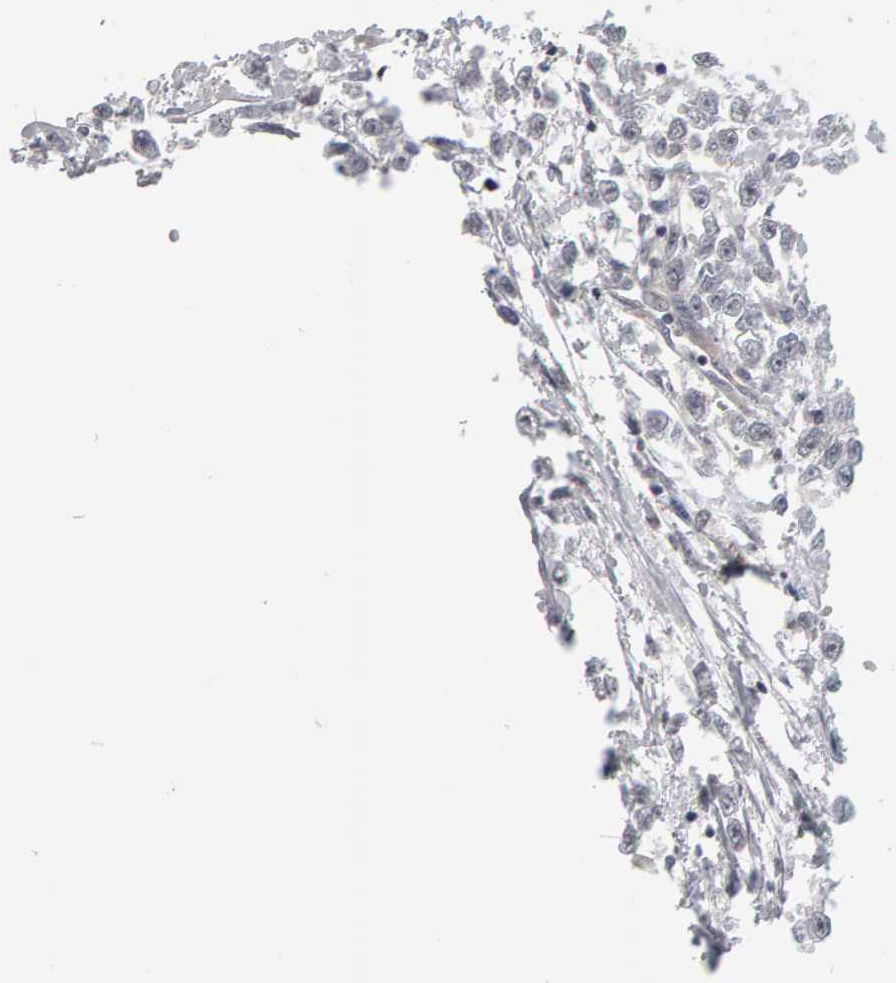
{"staining": {"intensity": "negative", "quantity": "none", "location": "none"}, "tissue": "testis cancer", "cell_type": "Tumor cells", "image_type": "cancer", "snomed": [{"axis": "morphology", "description": "Seminoma, NOS"}, {"axis": "morphology", "description": "Carcinoma, Embryonal, NOS"}, {"axis": "topography", "description": "Testis"}], "caption": "Immunohistochemistry micrograph of neoplastic tissue: human testis cancer stained with DAB (3,3'-diaminobenzidine) demonstrates no significant protein expression in tumor cells. (DAB IHC with hematoxylin counter stain).", "gene": "MSRA", "patient": {"sex": "male", "age": 51}}